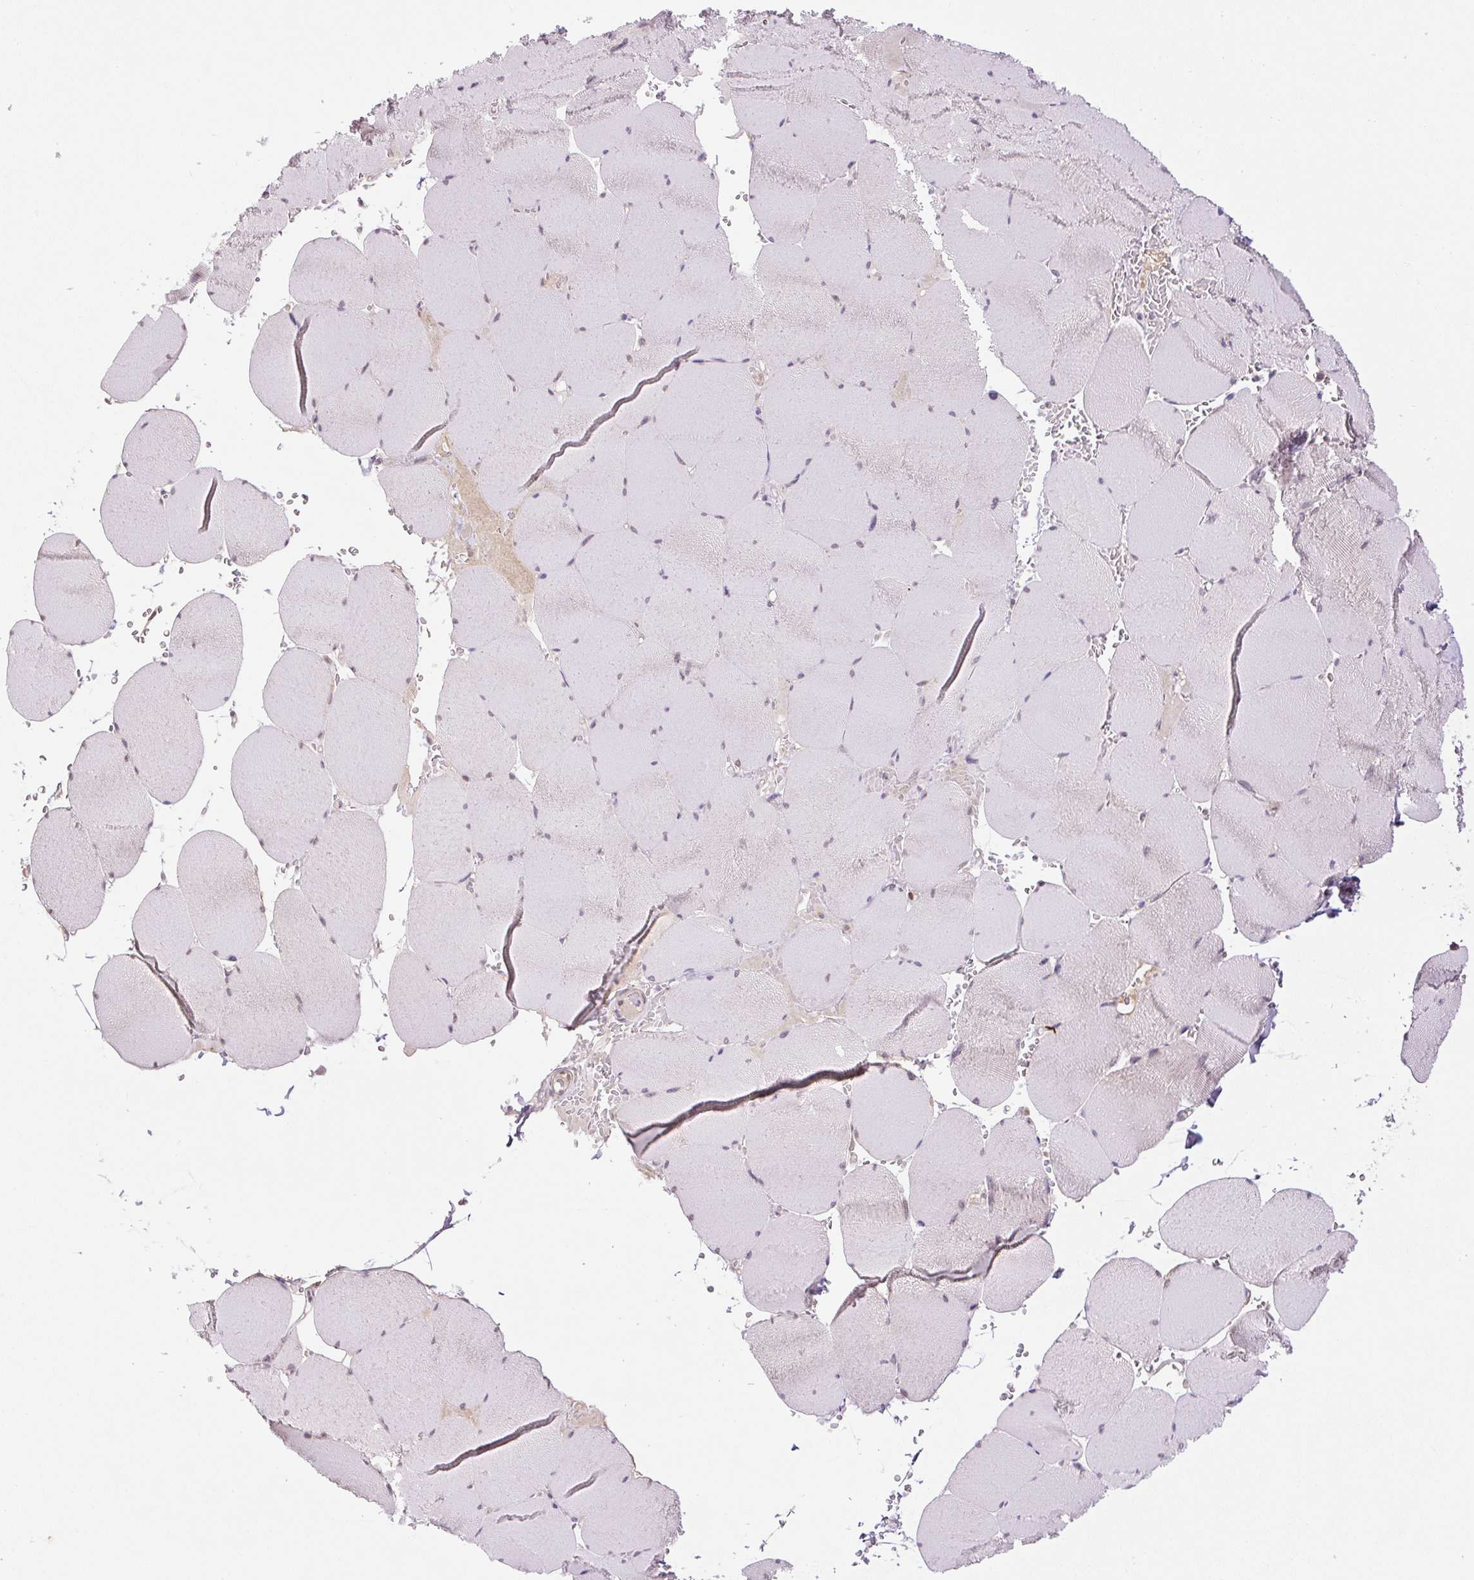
{"staining": {"intensity": "weak", "quantity": "<25%", "location": "cytoplasmic/membranous"}, "tissue": "skeletal muscle", "cell_type": "Myocytes", "image_type": "normal", "snomed": [{"axis": "morphology", "description": "Normal tissue, NOS"}, {"axis": "topography", "description": "Skeletal muscle"}, {"axis": "topography", "description": "Head-Neck"}], "caption": "An immunohistochemistry (IHC) micrograph of benign skeletal muscle is shown. There is no staining in myocytes of skeletal muscle. Brightfield microscopy of immunohistochemistry (IHC) stained with DAB (brown) and hematoxylin (blue), captured at high magnification.", "gene": "RACGAP1", "patient": {"sex": "male", "age": 66}}